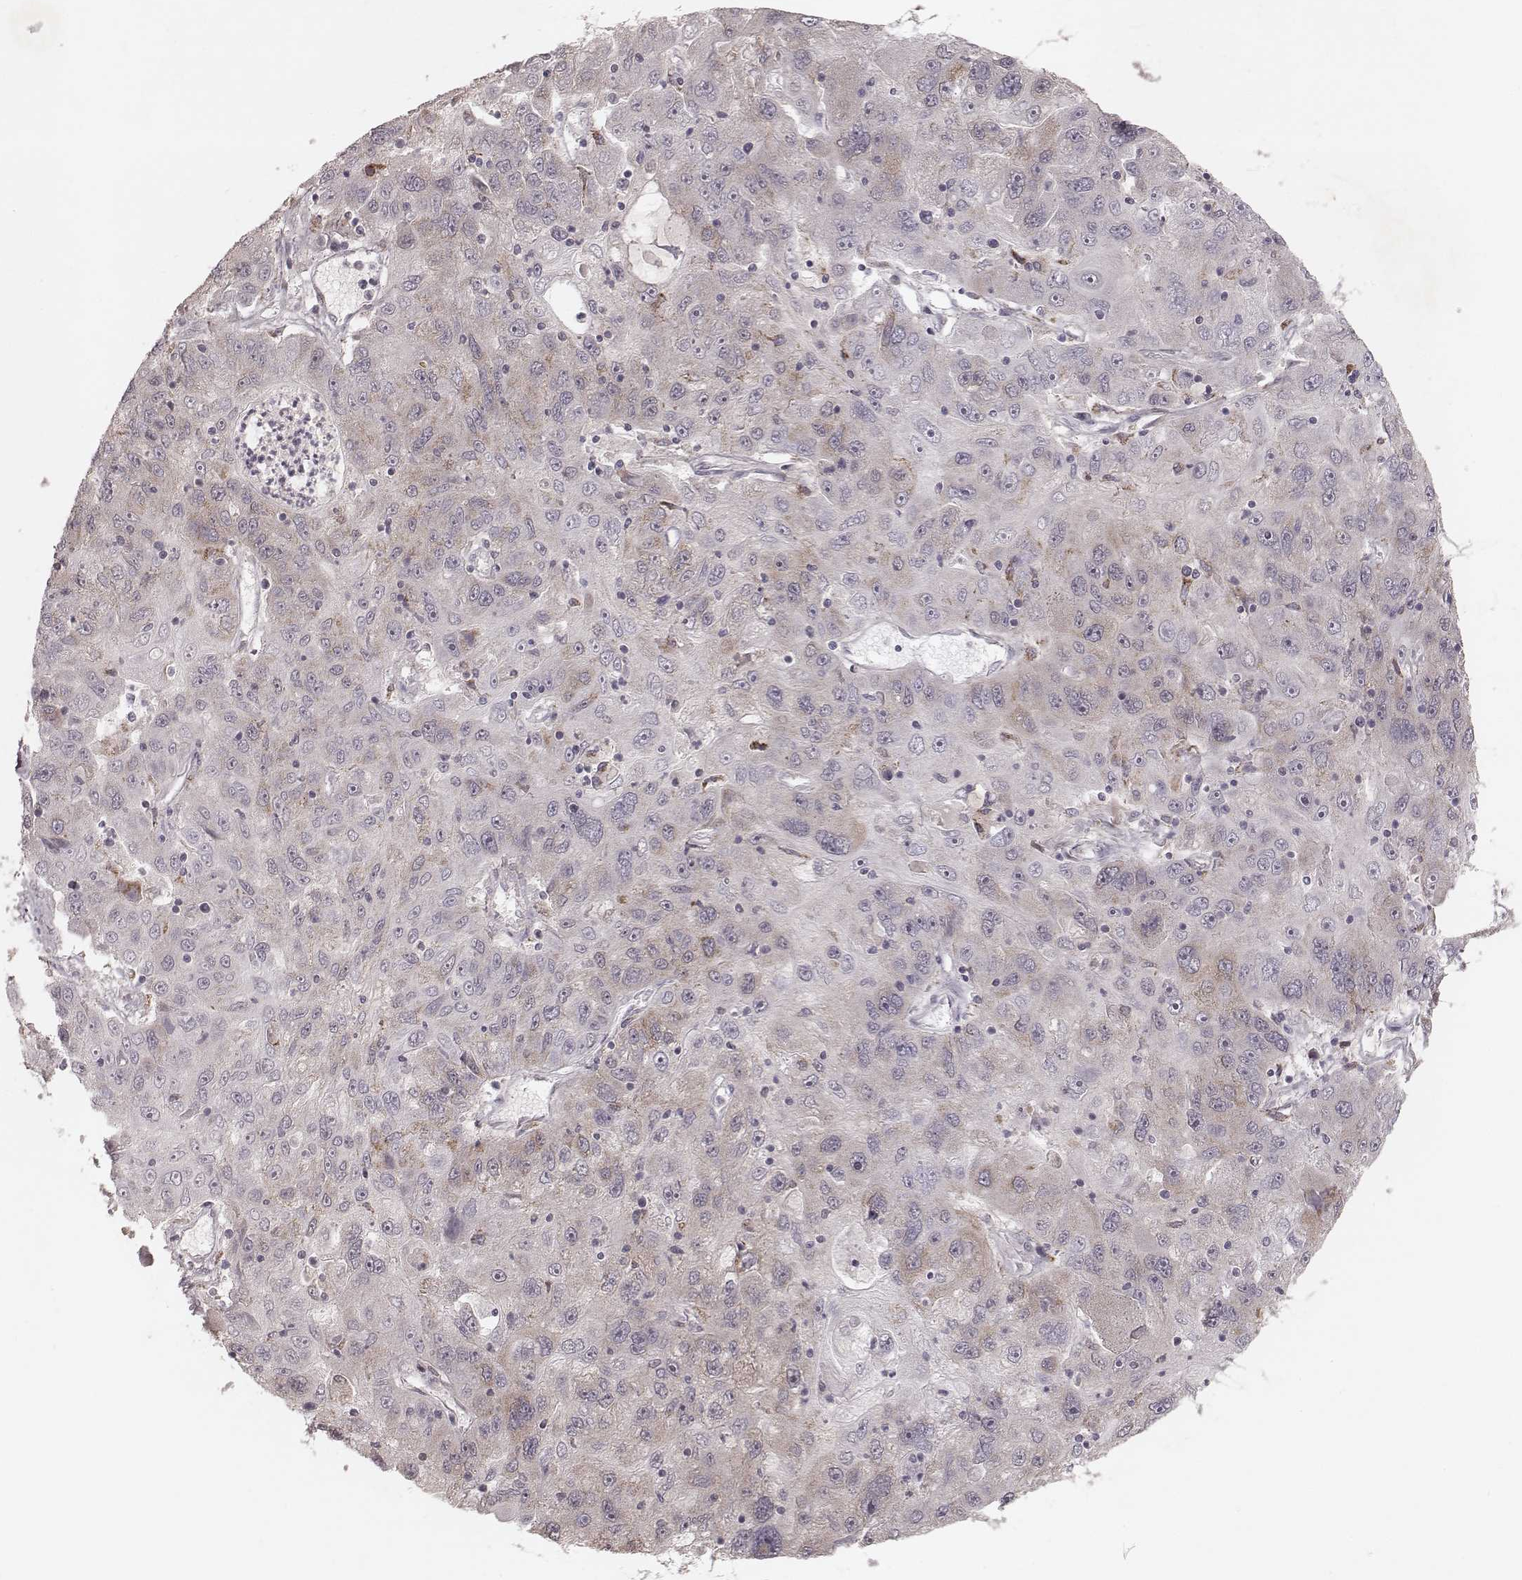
{"staining": {"intensity": "weak", "quantity": "<25%", "location": "cytoplasmic/membranous"}, "tissue": "stomach cancer", "cell_type": "Tumor cells", "image_type": "cancer", "snomed": [{"axis": "morphology", "description": "Adenocarcinoma, NOS"}, {"axis": "topography", "description": "Stomach"}], "caption": "There is no significant positivity in tumor cells of adenocarcinoma (stomach).", "gene": "NDUFA7", "patient": {"sex": "male", "age": 56}}